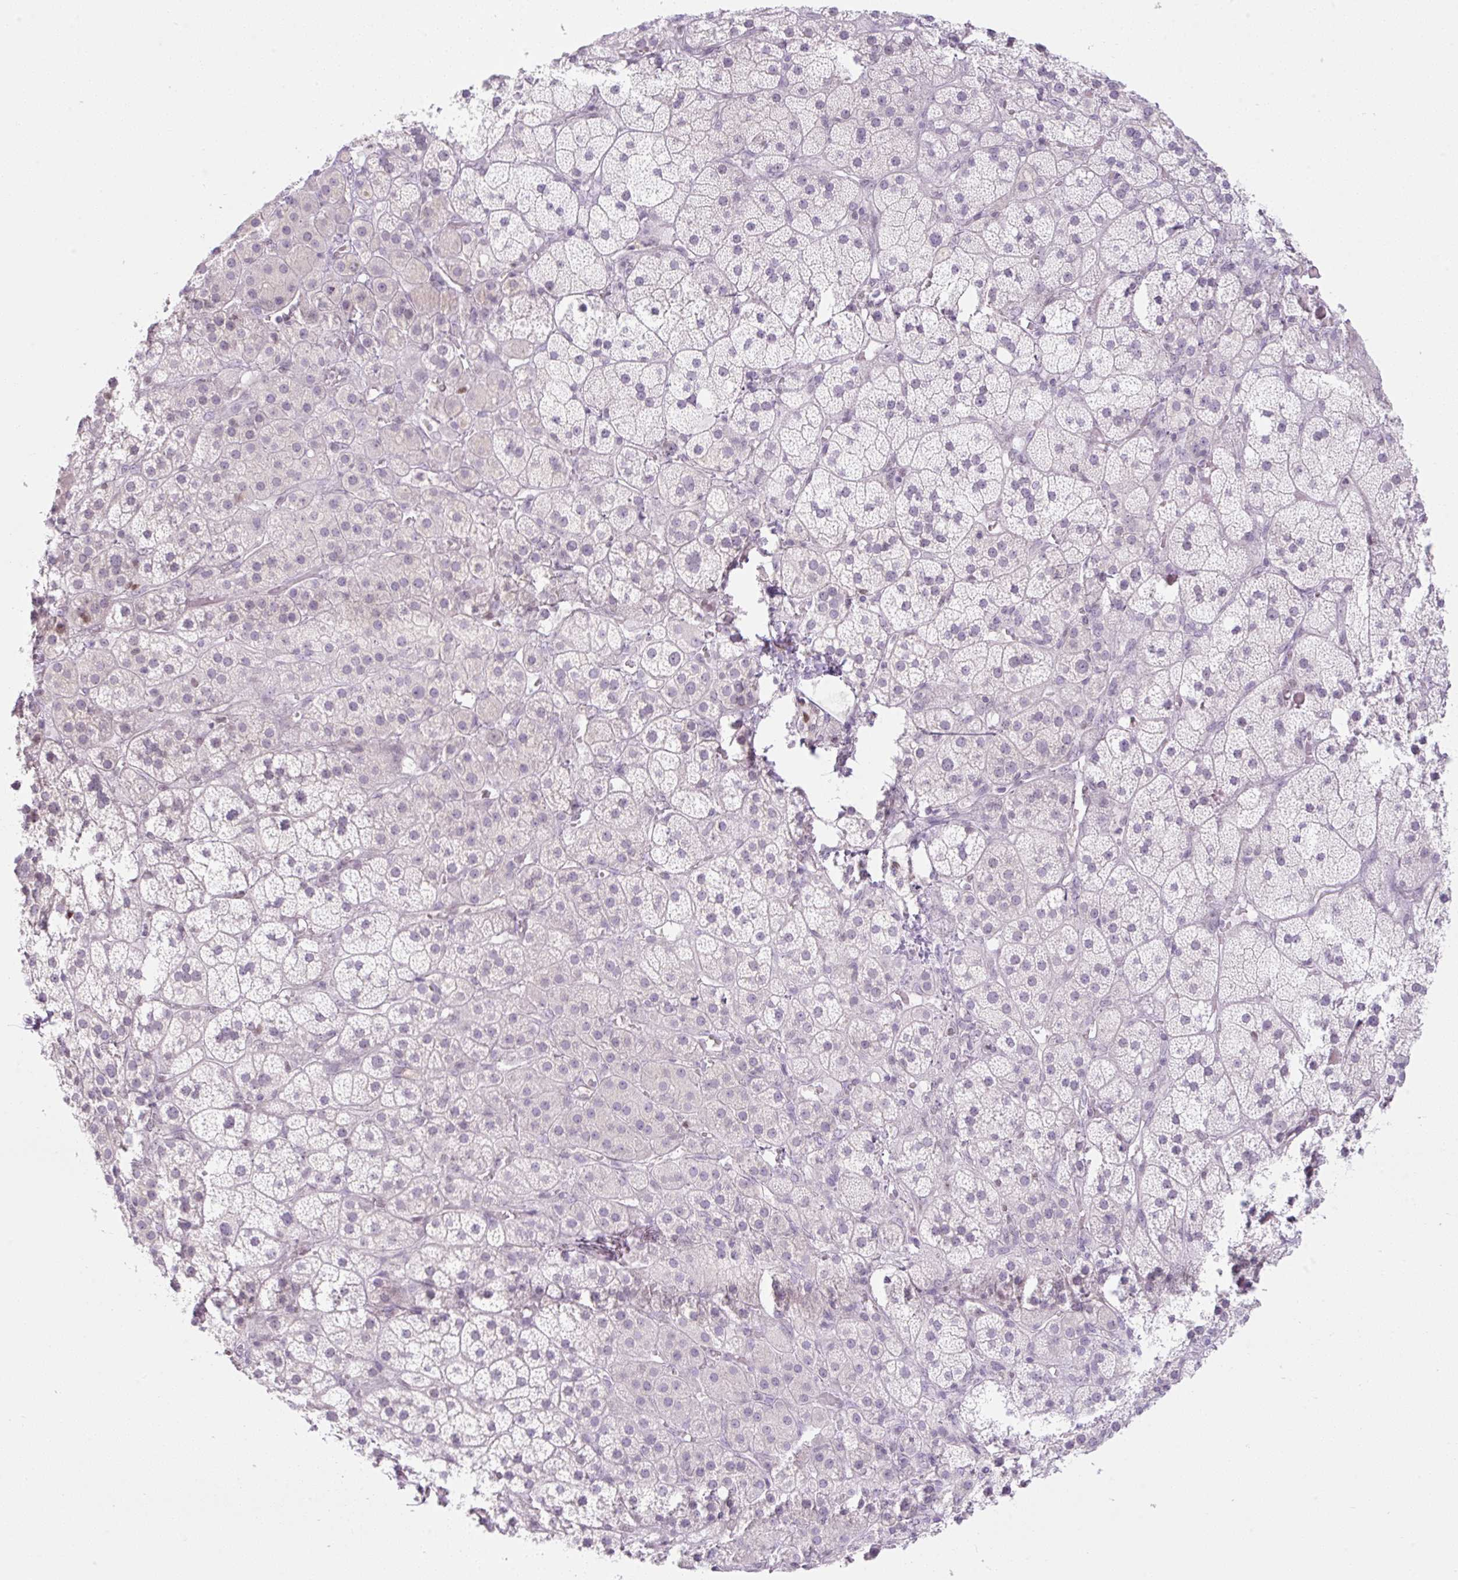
{"staining": {"intensity": "negative", "quantity": "none", "location": "none"}, "tissue": "adrenal gland", "cell_type": "Glandular cells", "image_type": "normal", "snomed": [{"axis": "morphology", "description": "Normal tissue, NOS"}, {"axis": "topography", "description": "Adrenal gland"}], "caption": "This is an immunohistochemistry image of normal adrenal gland. There is no expression in glandular cells.", "gene": "TLE3", "patient": {"sex": "male", "age": 57}}